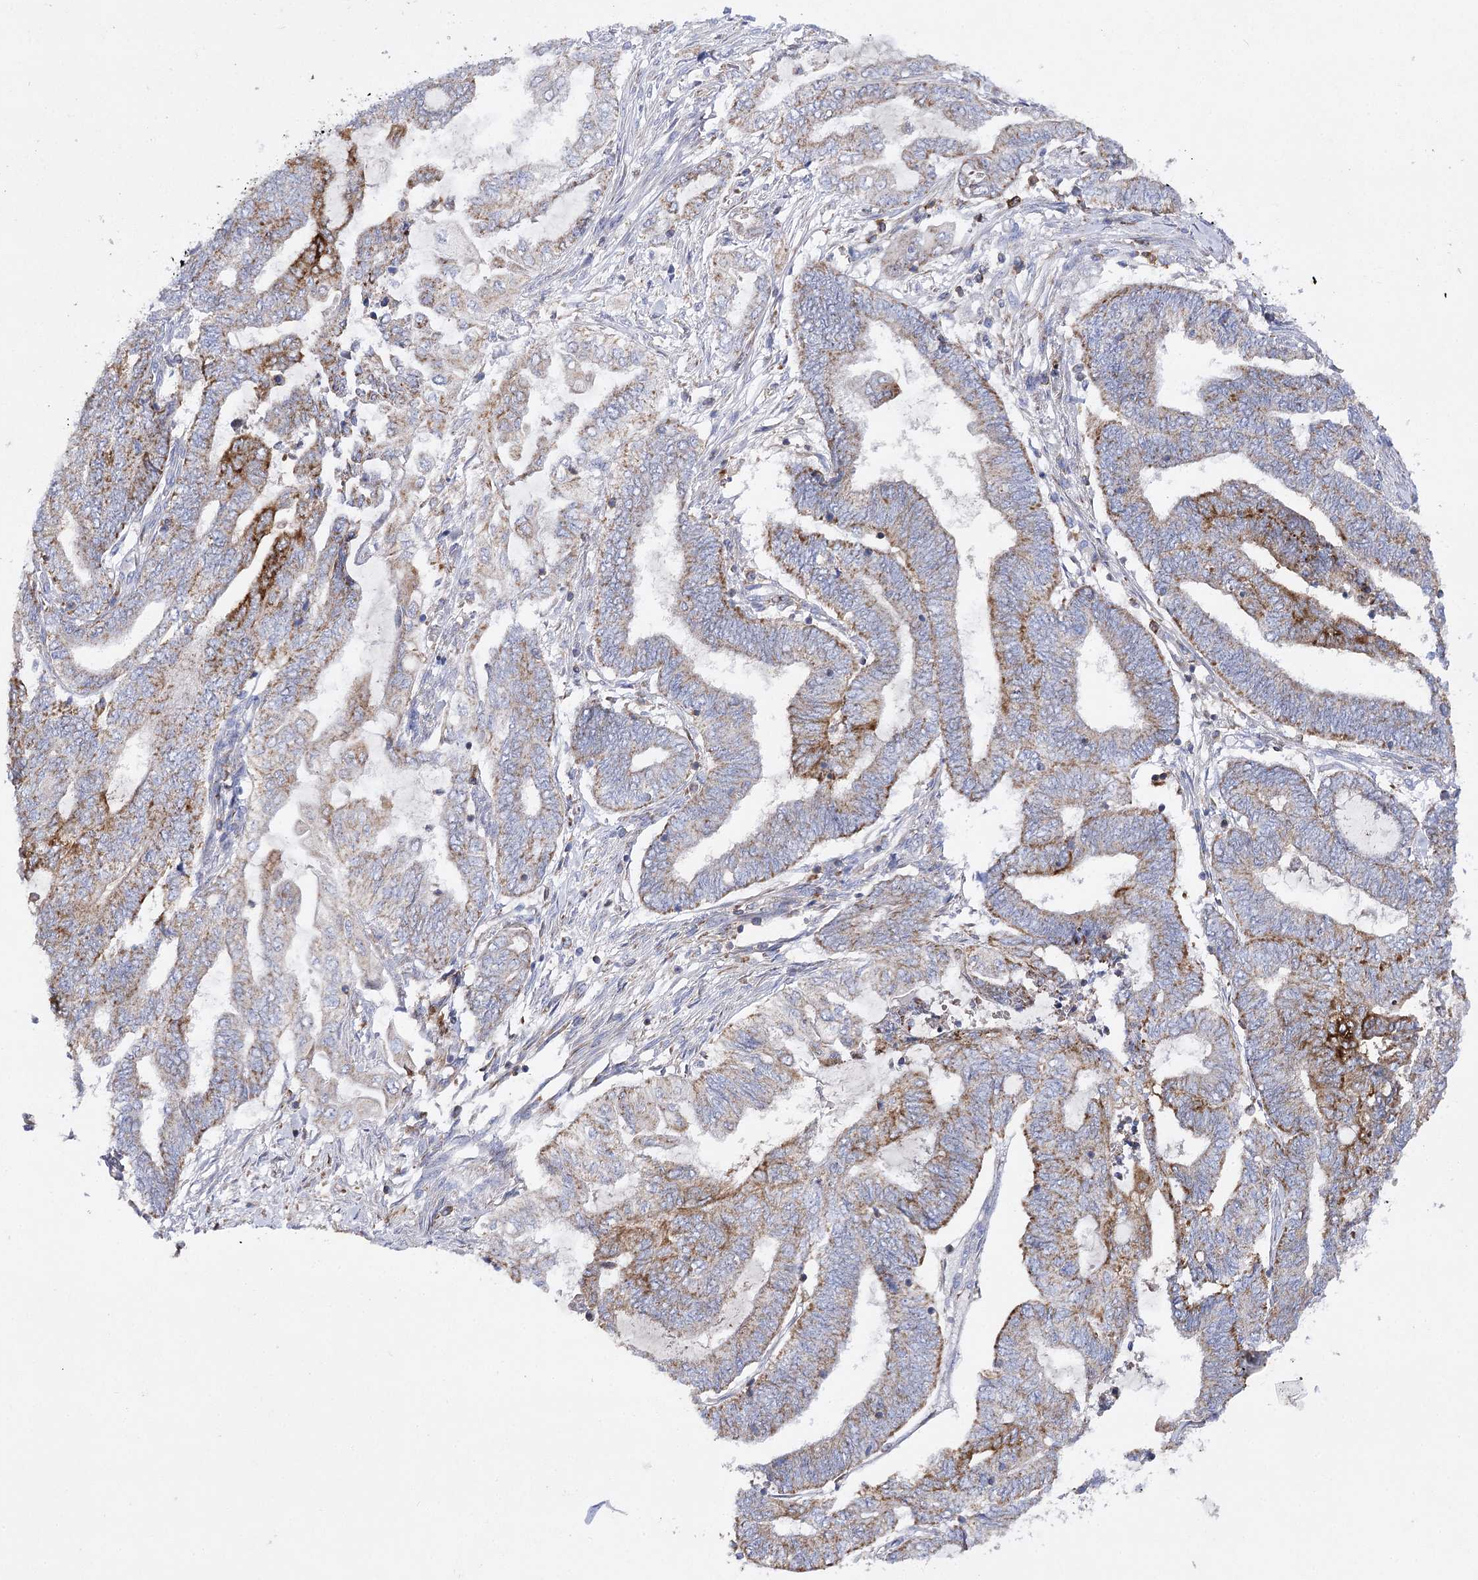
{"staining": {"intensity": "moderate", "quantity": ">75%", "location": "cytoplasmic/membranous"}, "tissue": "endometrial cancer", "cell_type": "Tumor cells", "image_type": "cancer", "snomed": [{"axis": "morphology", "description": "Adenocarcinoma, NOS"}, {"axis": "topography", "description": "Uterus"}, {"axis": "topography", "description": "Endometrium"}], "caption": "An image of endometrial adenocarcinoma stained for a protein demonstrates moderate cytoplasmic/membranous brown staining in tumor cells.", "gene": "COX15", "patient": {"sex": "female", "age": 70}}